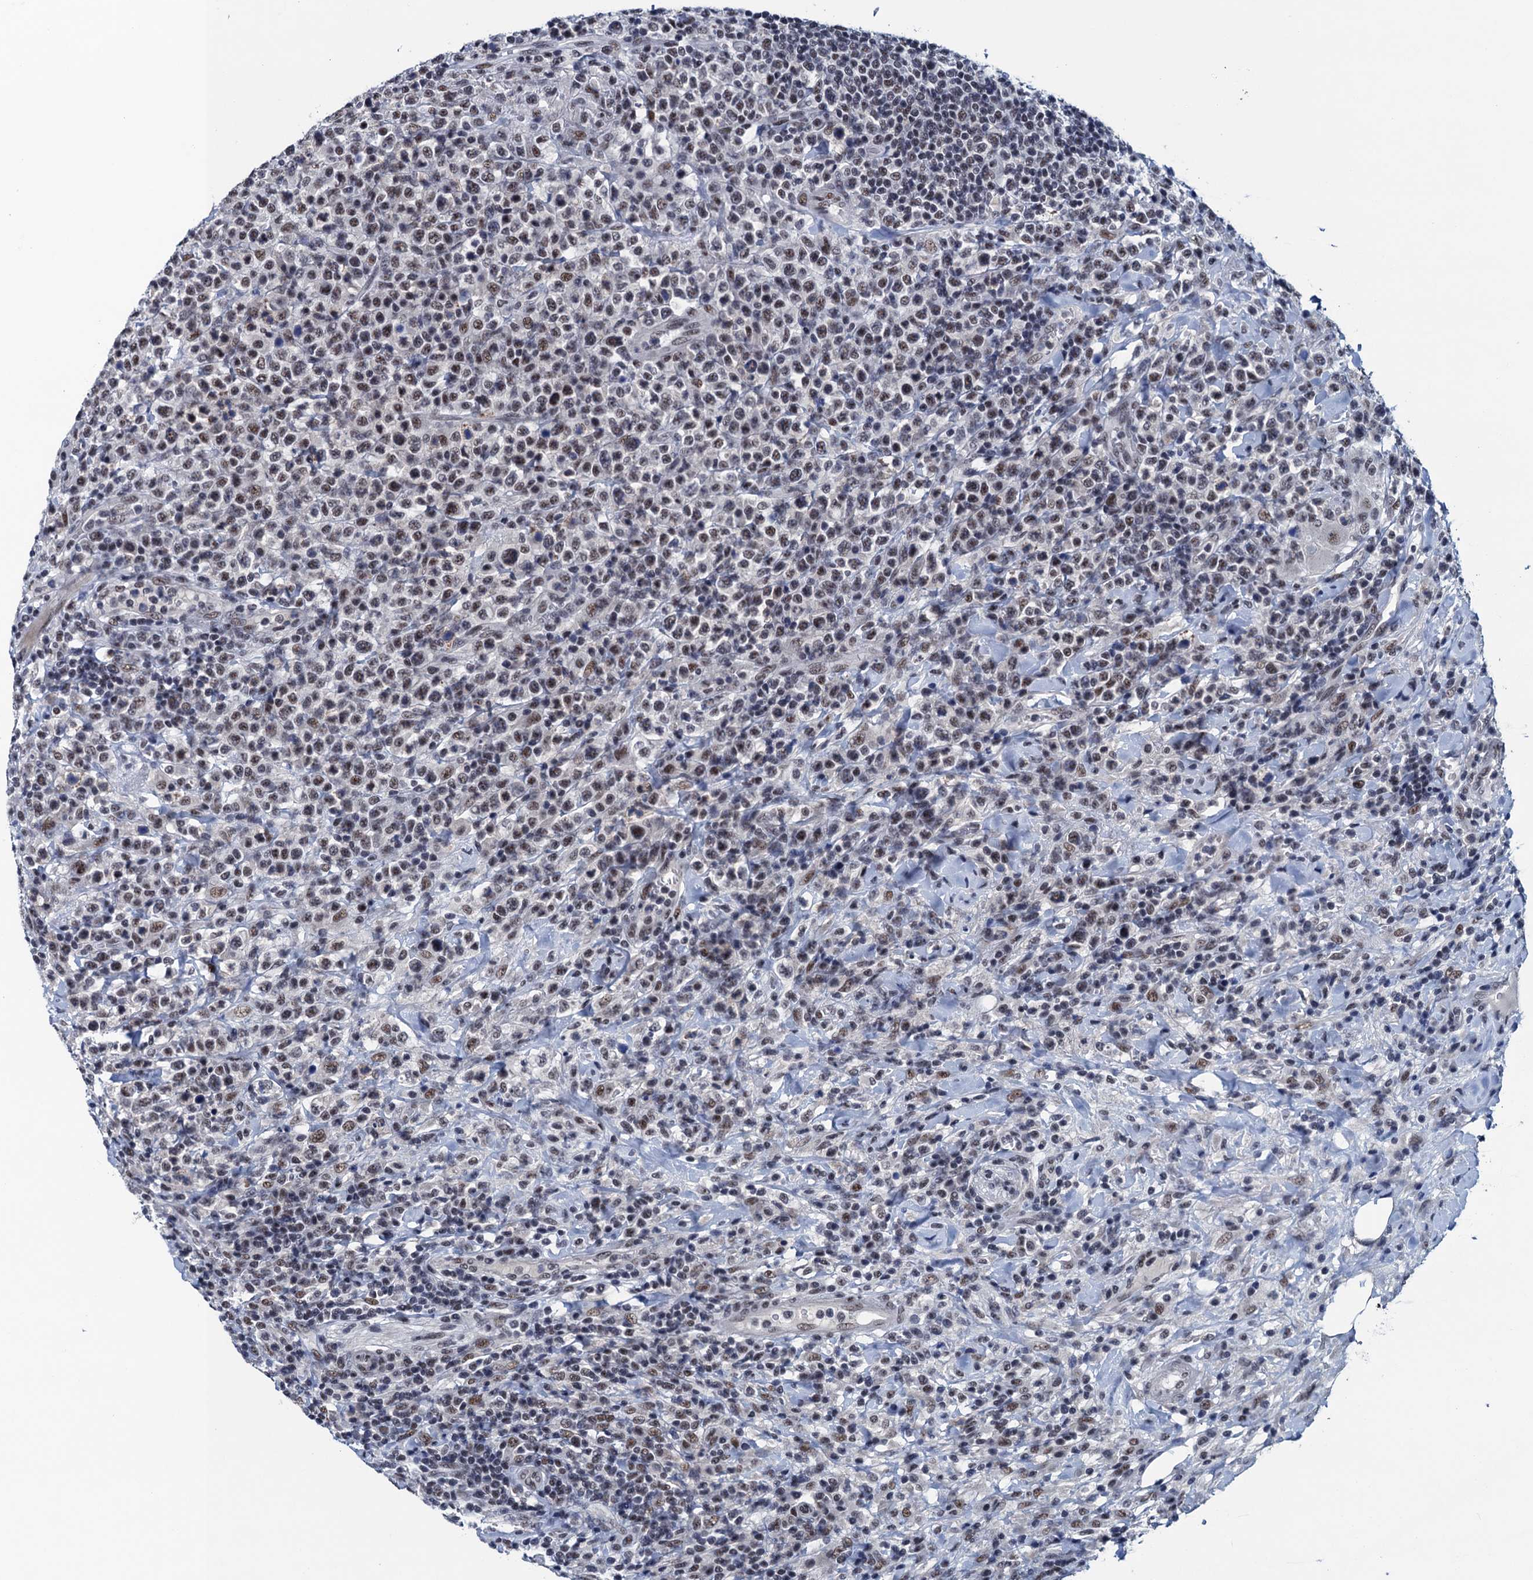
{"staining": {"intensity": "moderate", "quantity": "25%-75%", "location": "nuclear"}, "tissue": "lymphoma", "cell_type": "Tumor cells", "image_type": "cancer", "snomed": [{"axis": "morphology", "description": "Malignant lymphoma, non-Hodgkin's type, High grade"}, {"axis": "topography", "description": "Colon"}], "caption": "DAB immunohistochemical staining of human high-grade malignant lymphoma, non-Hodgkin's type displays moderate nuclear protein positivity in approximately 25%-75% of tumor cells.", "gene": "FNBP4", "patient": {"sex": "female", "age": 53}}